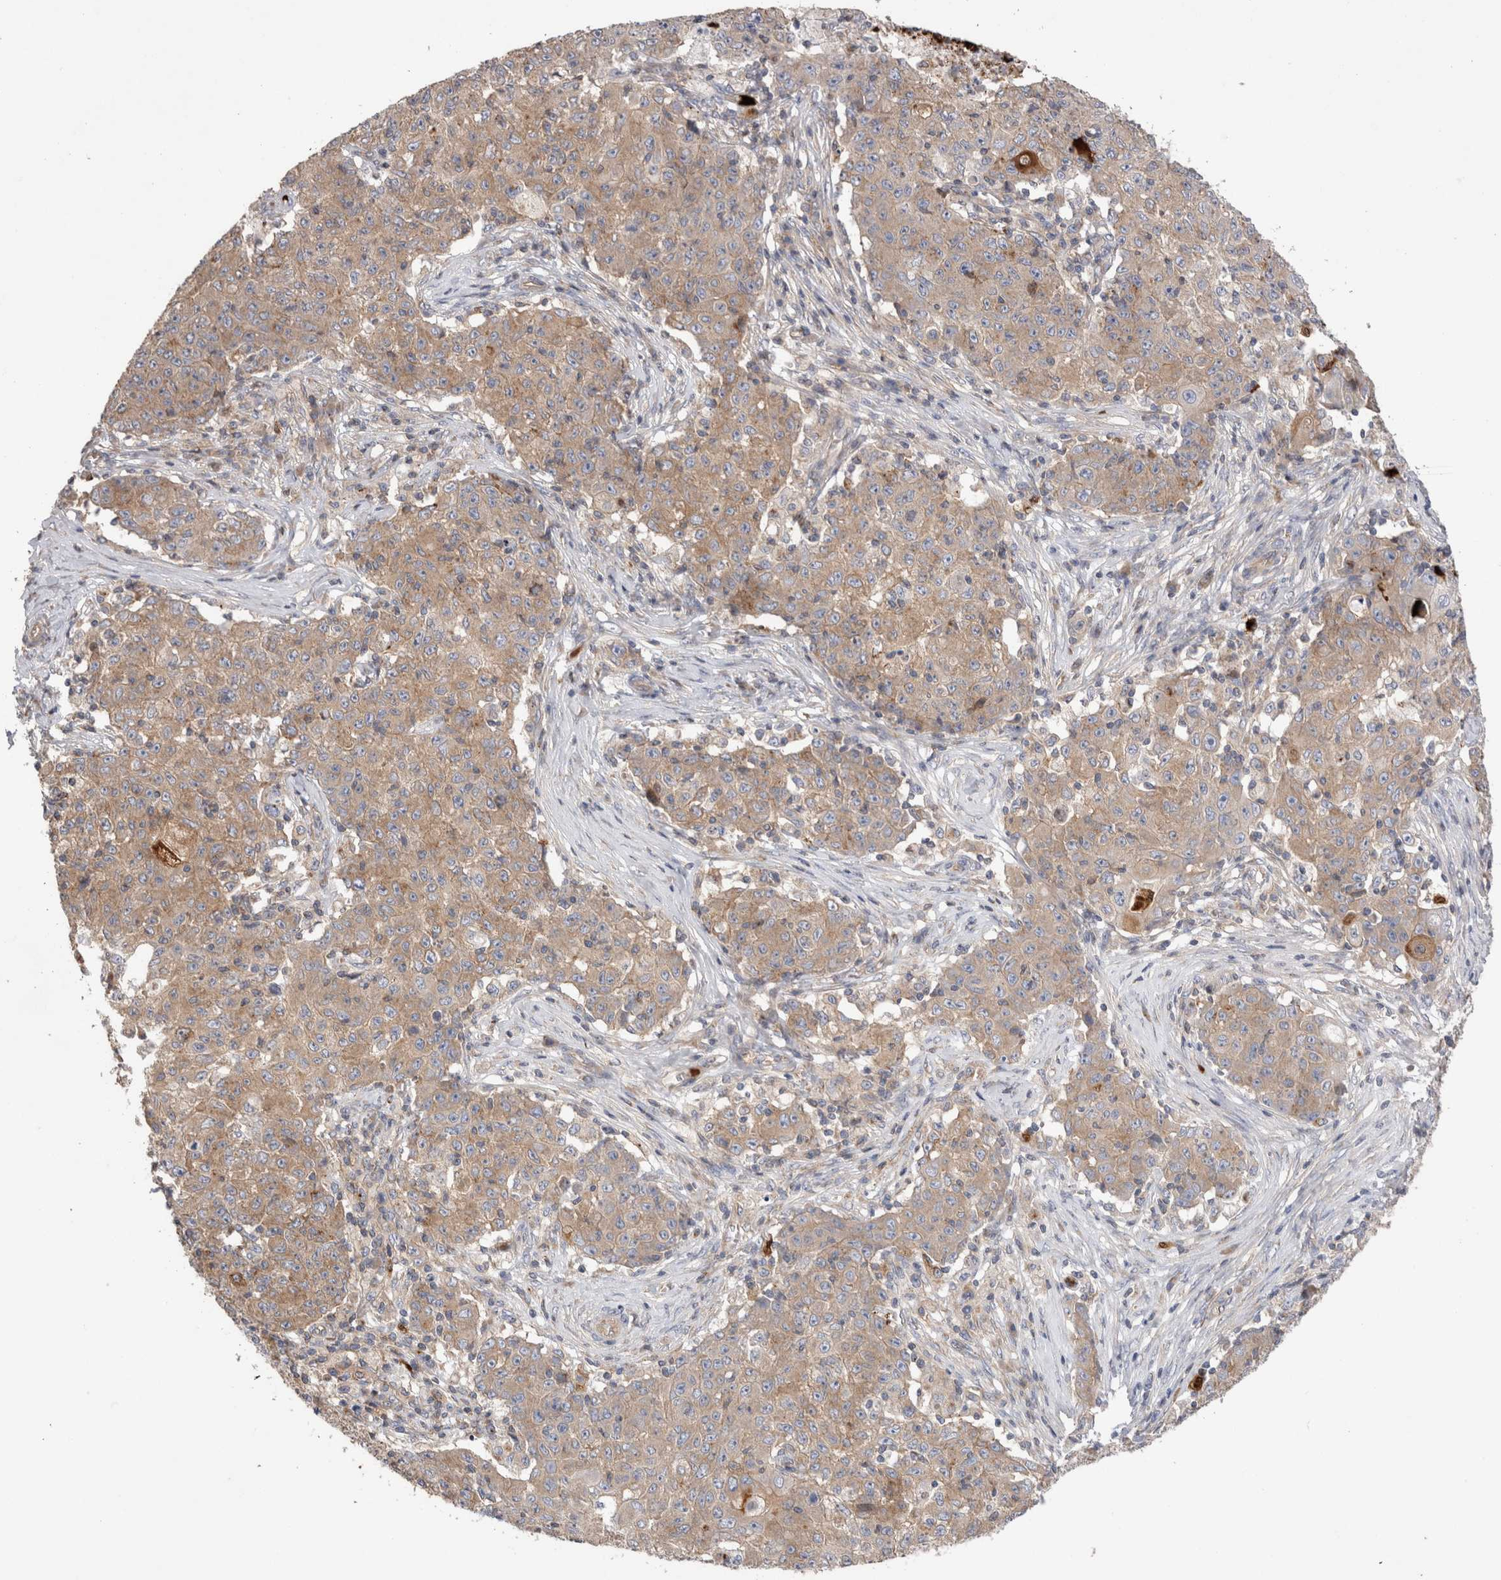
{"staining": {"intensity": "weak", "quantity": ">75%", "location": "cytoplasmic/membranous"}, "tissue": "ovarian cancer", "cell_type": "Tumor cells", "image_type": "cancer", "snomed": [{"axis": "morphology", "description": "Carcinoma, endometroid"}, {"axis": "topography", "description": "Ovary"}], "caption": "High-magnification brightfield microscopy of ovarian endometroid carcinoma stained with DAB (3,3'-diaminobenzidine) (brown) and counterstained with hematoxylin (blue). tumor cells exhibit weak cytoplasmic/membranous staining is present in approximately>75% of cells.", "gene": "NXT2", "patient": {"sex": "female", "age": 42}}